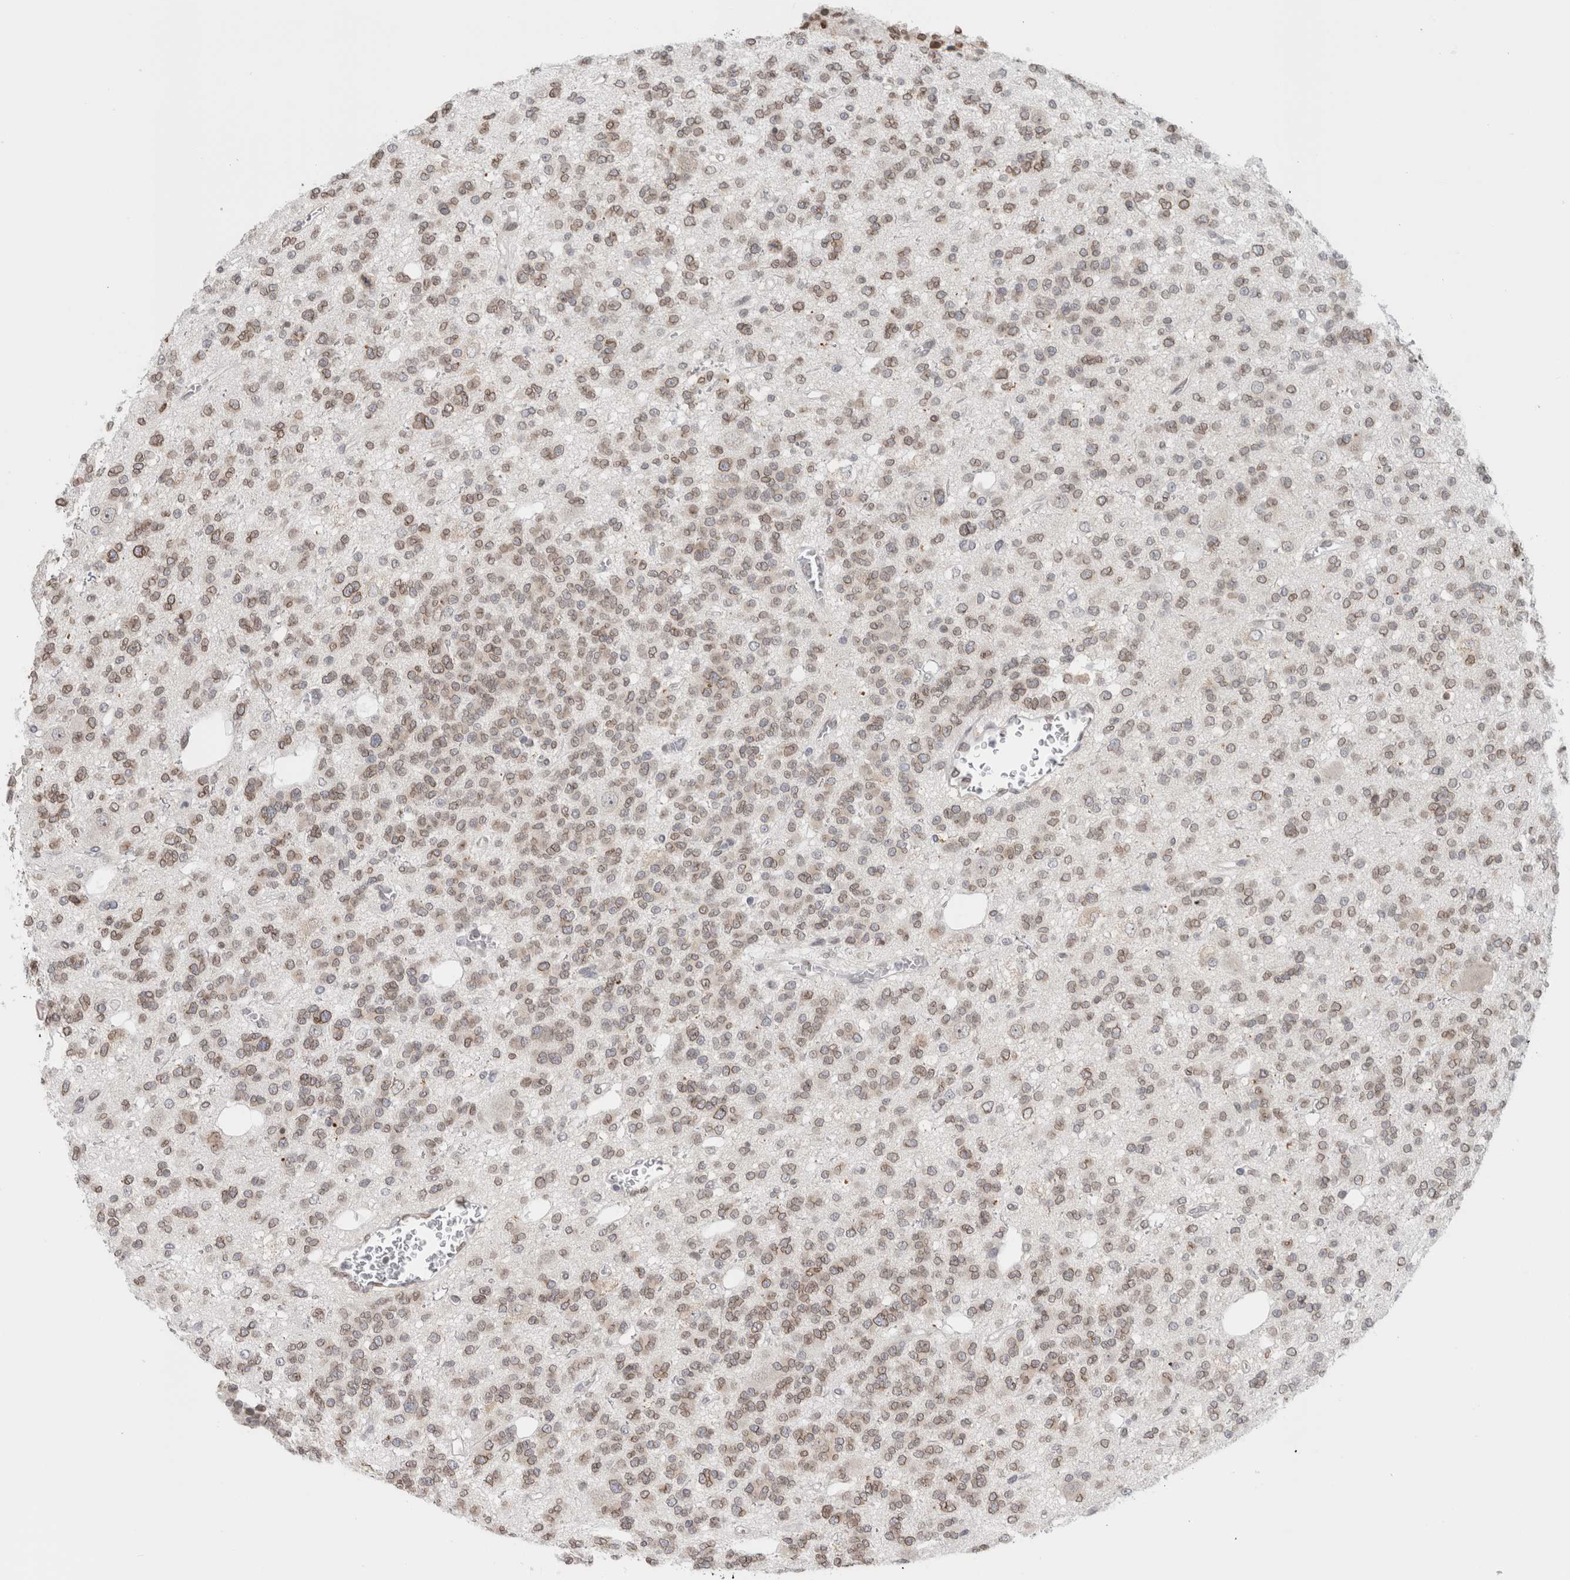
{"staining": {"intensity": "moderate", "quantity": ">75%", "location": "cytoplasmic/membranous,nuclear"}, "tissue": "glioma", "cell_type": "Tumor cells", "image_type": "cancer", "snomed": [{"axis": "morphology", "description": "Glioma, malignant, Low grade"}, {"axis": "topography", "description": "Brain"}], "caption": "The photomicrograph shows a brown stain indicating the presence of a protein in the cytoplasmic/membranous and nuclear of tumor cells in glioma. (IHC, brightfield microscopy, high magnification).", "gene": "RBMX2", "patient": {"sex": "male", "age": 38}}